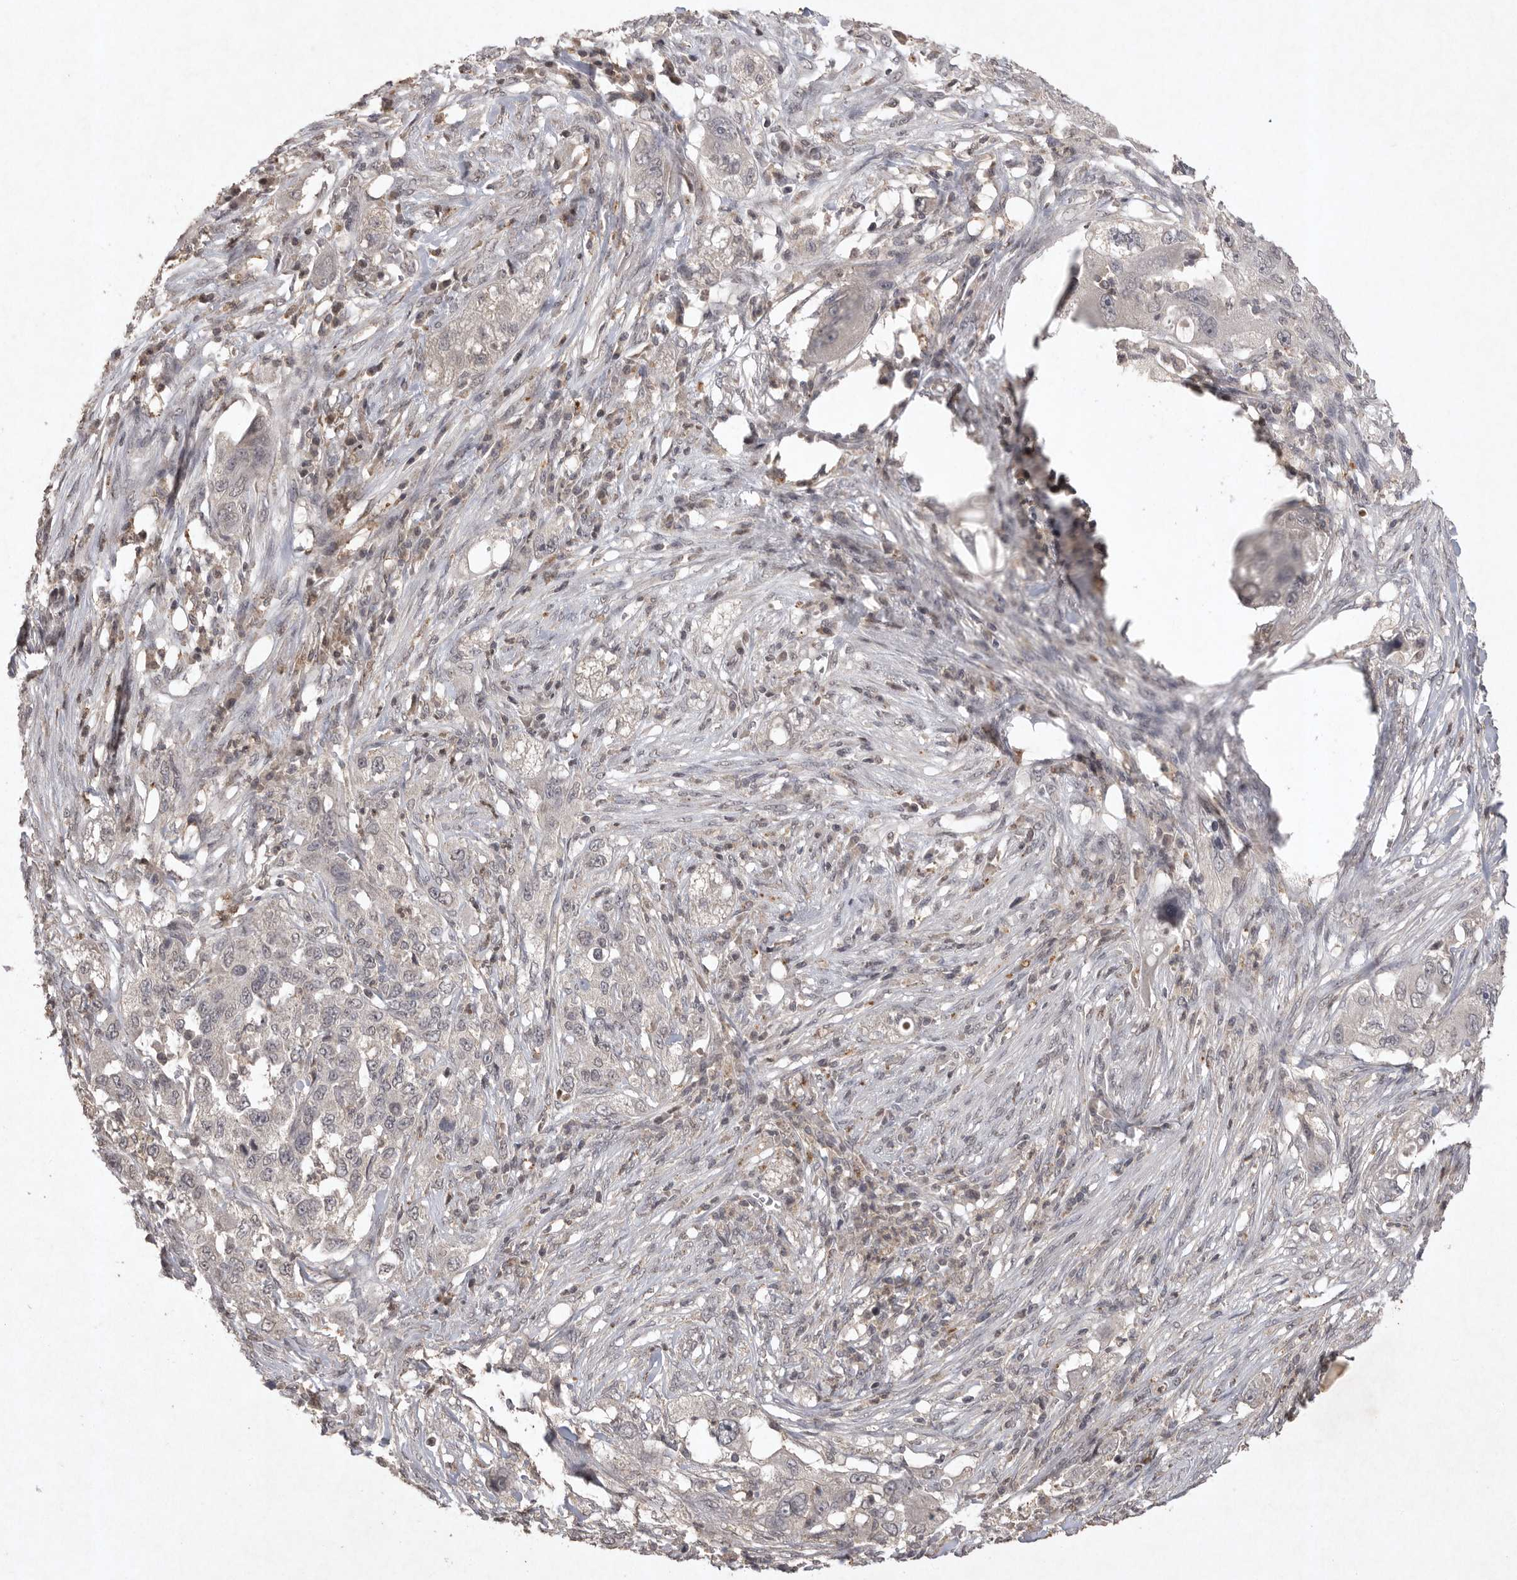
{"staining": {"intensity": "negative", "quantity": "none", "location": "none"}, "tissue": "pancreatic cancer", "cell_type": "Tumor cells", "image_type": "cancer", "snomed": [{"axis": "morphology", "description": "Adenocarcinoma, NOS"}, {"axis": "topography", "description": "Pancreas"}], "caption": "This is an immunohistochemistry histopathology image of human adenocarcinoma (pancreatic). There is no positivity in tumor cells.", "gene": "APLNR", "patient": {"sex": "female", "age": 78}}